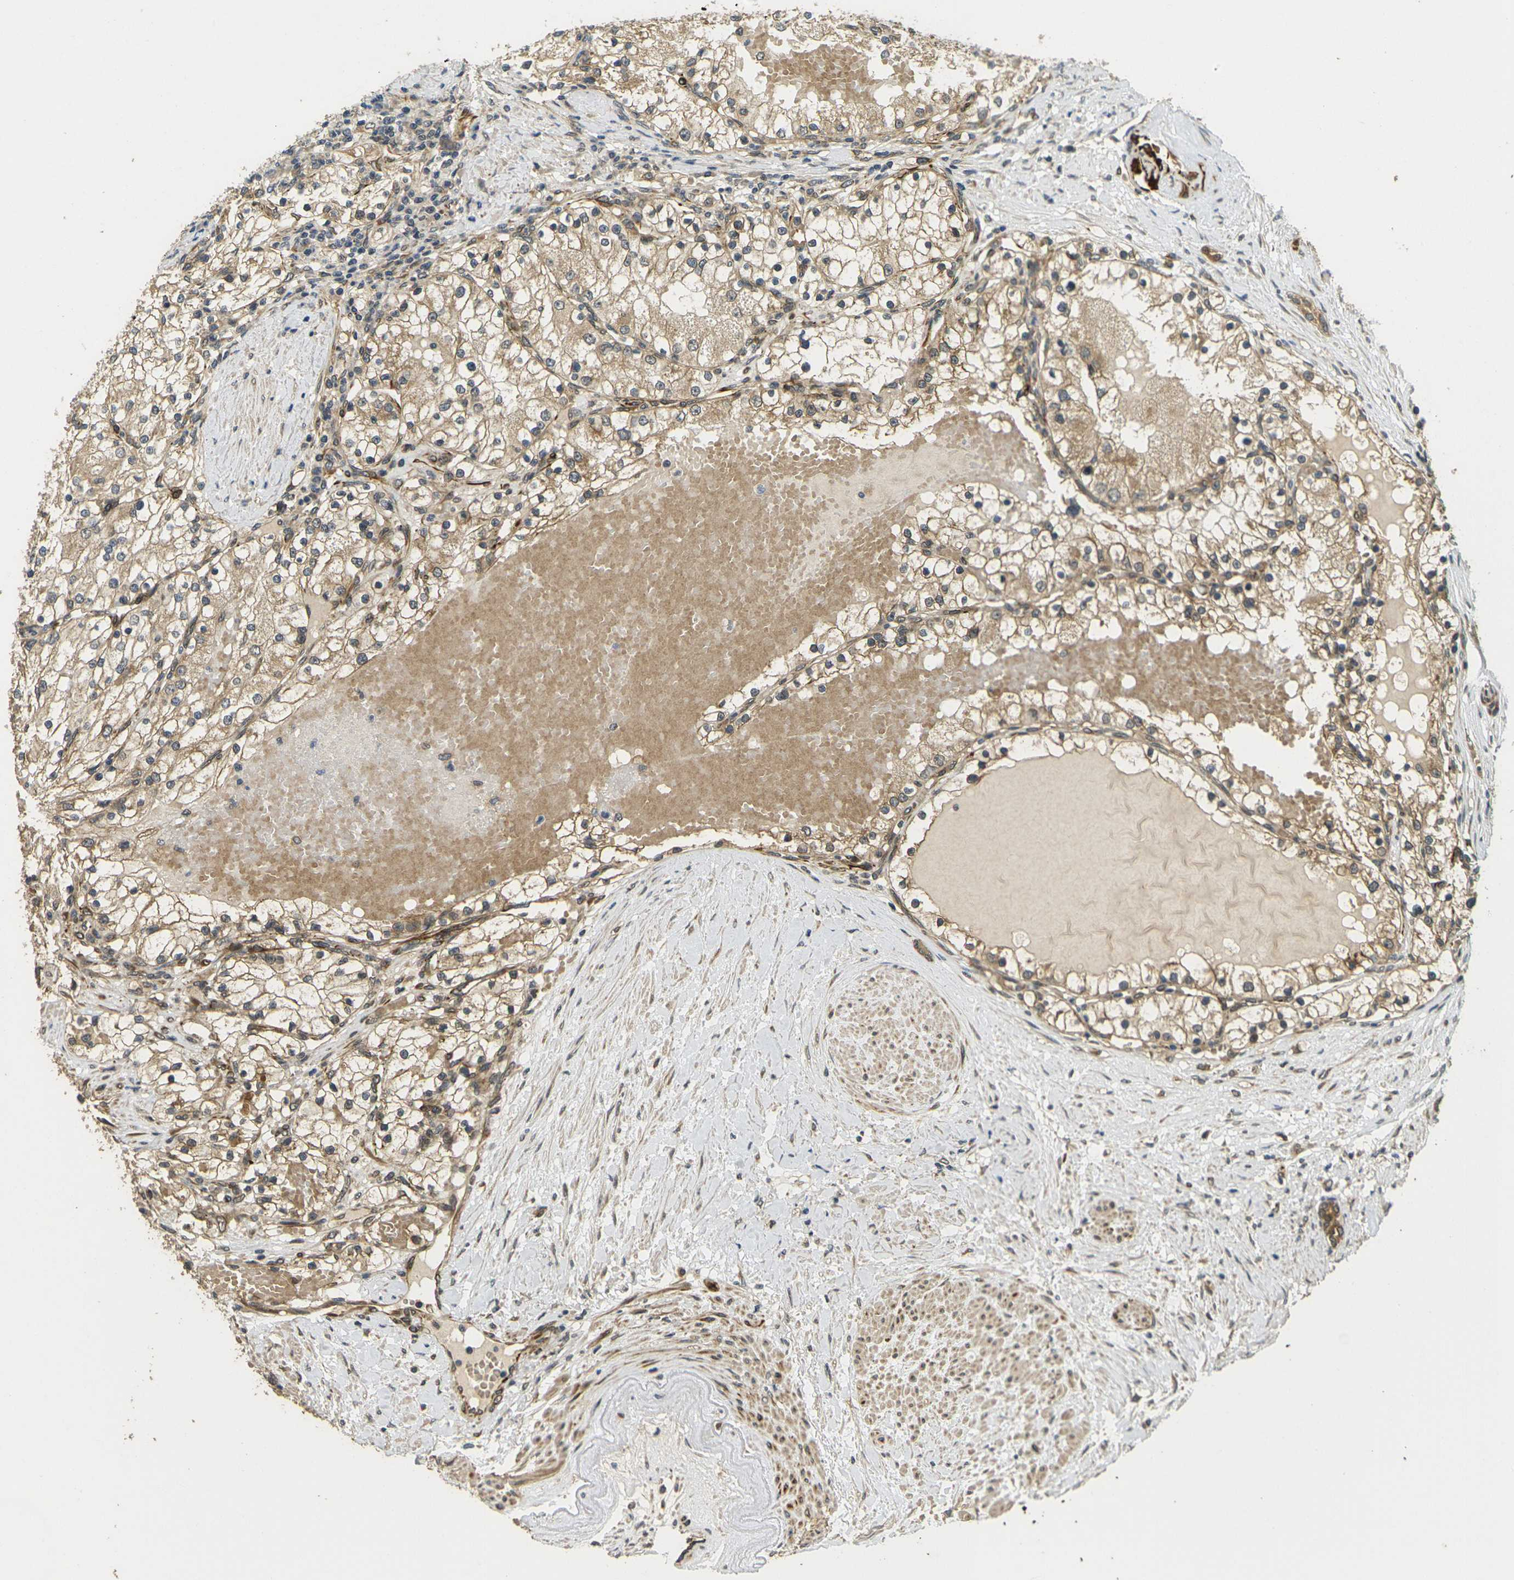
{"staining": {"intensity": "moderate", "quantity": "25%-75%", "location": "cytoplasmic/membranous"}, "tissue": "renal cancer", "cell_type": "Tumor cells", "image_type": "cancer", "snomed": [{"axis": "morphology", "description": "Adenocarcinoma, NOS"}, {"axis": "topography", "description": "Kidney"}], "caption": "Protein expression analysis of human renal adenocarcinoma reveals moderate cytoplasmic/membranous positivity in about 25%-75% of tumor cells.", "gene": "FUT11", "patient": {"sex": "male", "age": 68}}